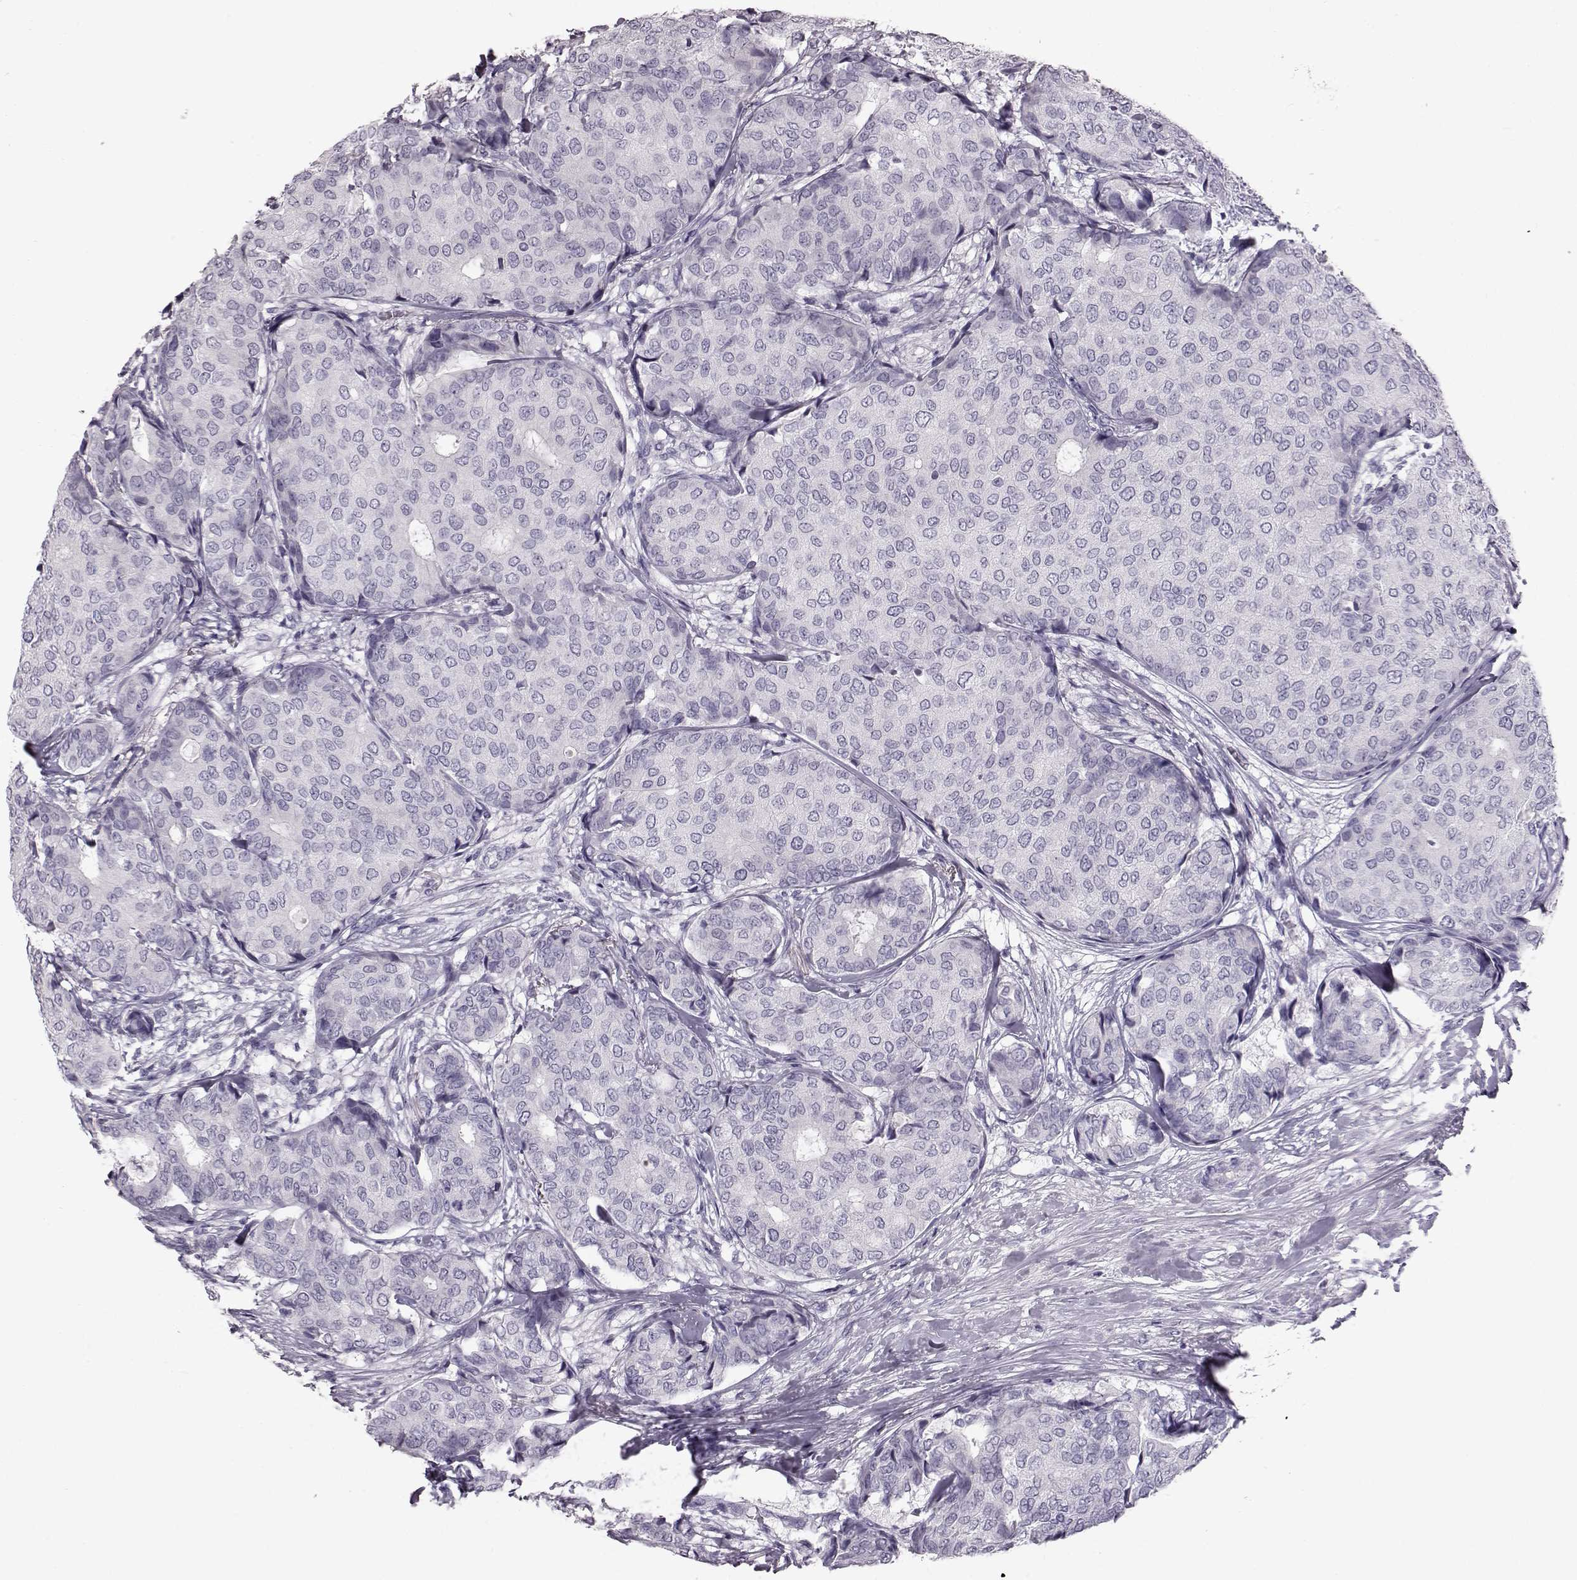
{"staining": {"intensity": "negative", "quantity": "none", "location": "none"}, "tissue": "breast cancer", "cell_type": "Tumor cells", "image_type": "cancer", "snomed": [{"axis": "morphology", "description": "Duct carcinoma"}, {"axis": "topography", "description": "Breast"}], "caption": "This is a image of immunohistochemistry staining of breast intraductal carcinoma, which shows no staining in tumor cells.", "gene": "TCHHL1", "patient": {"sex": "female", "age": 75}}